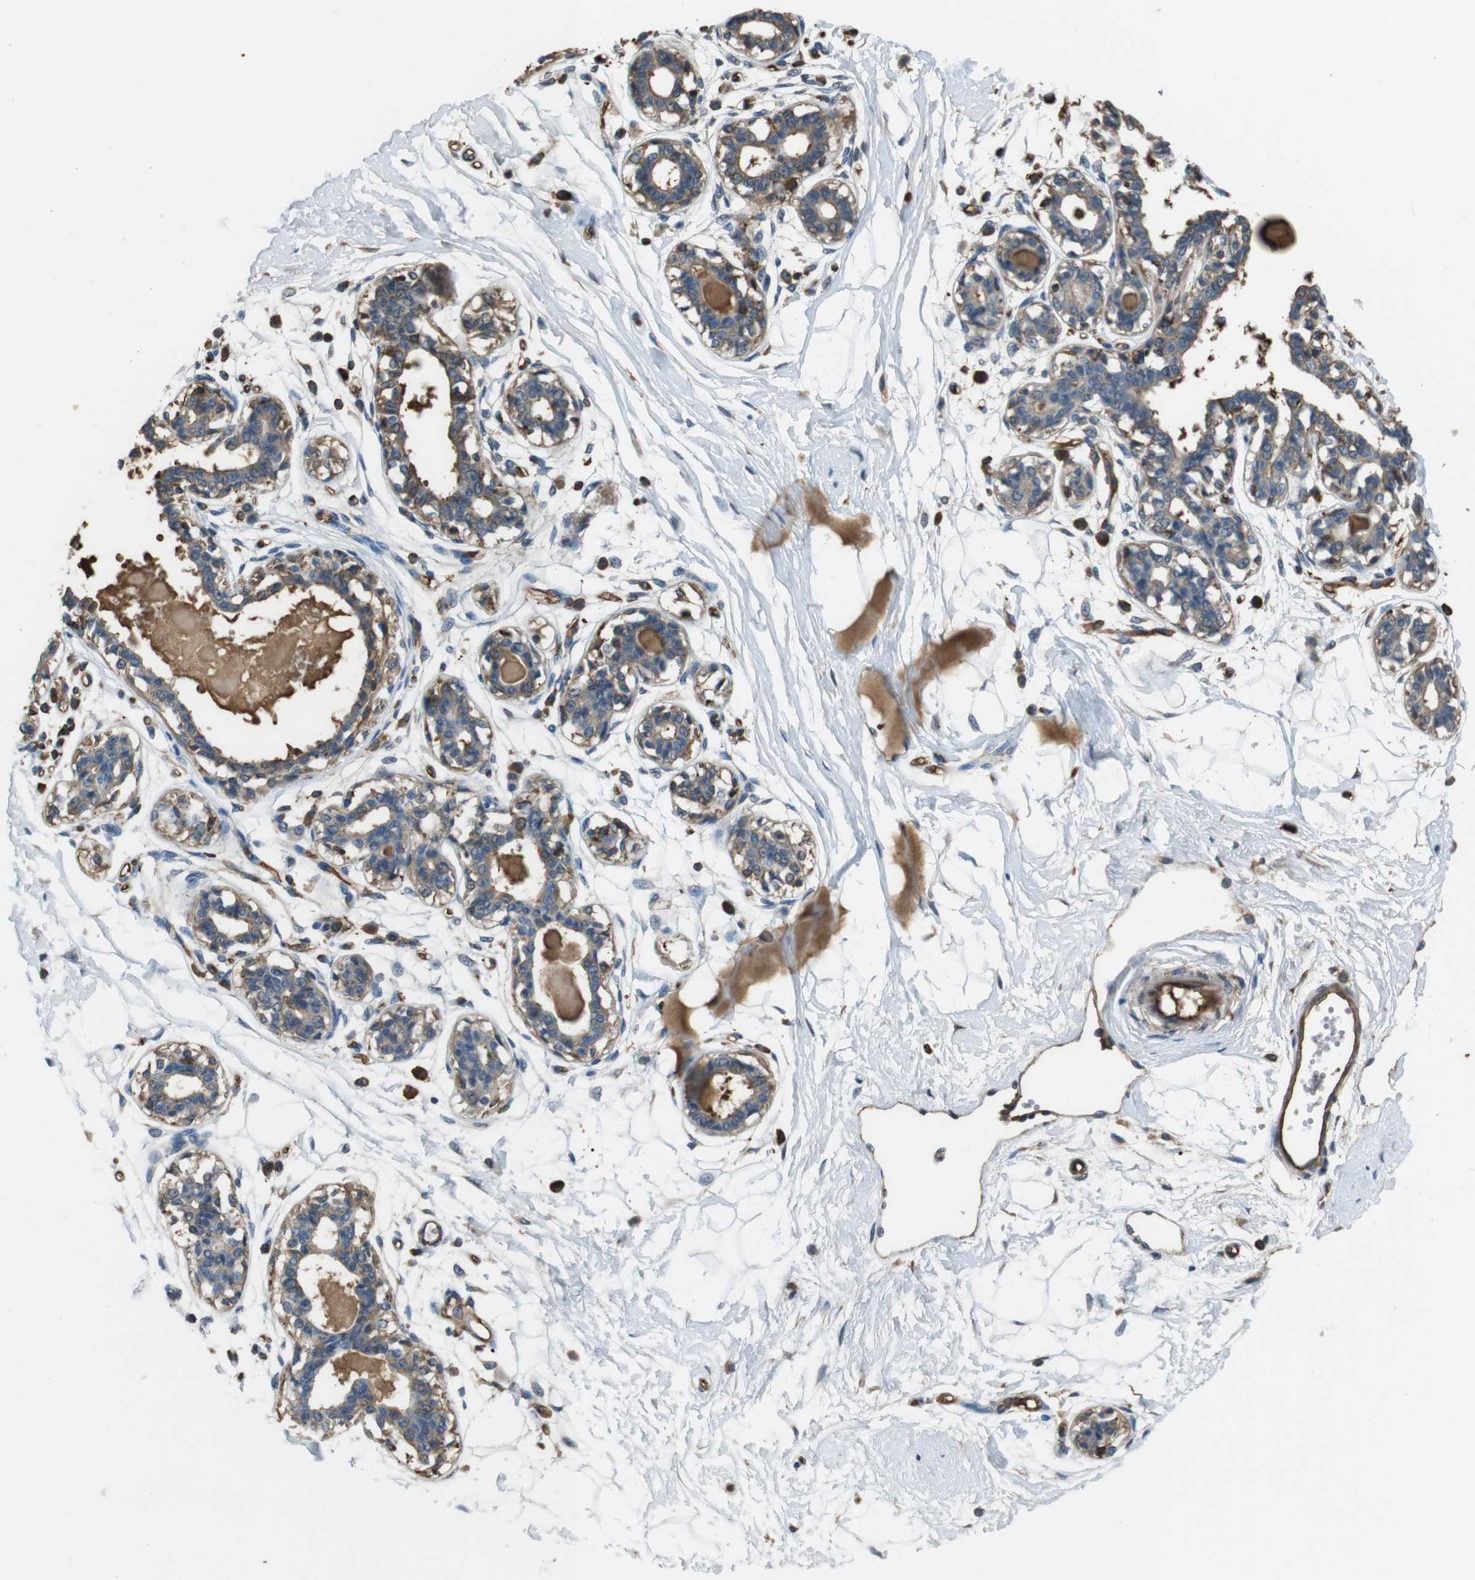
{"staining": {"intensity": "negative", "quantity": "none", "location": "none"}, "tissue": "breast", "cell_type": "Adipocytes", "image_type": "normal", "snomed": [{"axis": "morphology", "description": "Normal tissue, NOS"}, {"axis": "topography", "description": "Breast"}], "caption": "This micrograph is of normal breast stained with immunohistochemistry to label a protein in brown with the nuclei are counter-stained blue. There is no positivity in adipocytes.", "gene": "FCAR", "patient": {"sex": "female", "age": 45}}